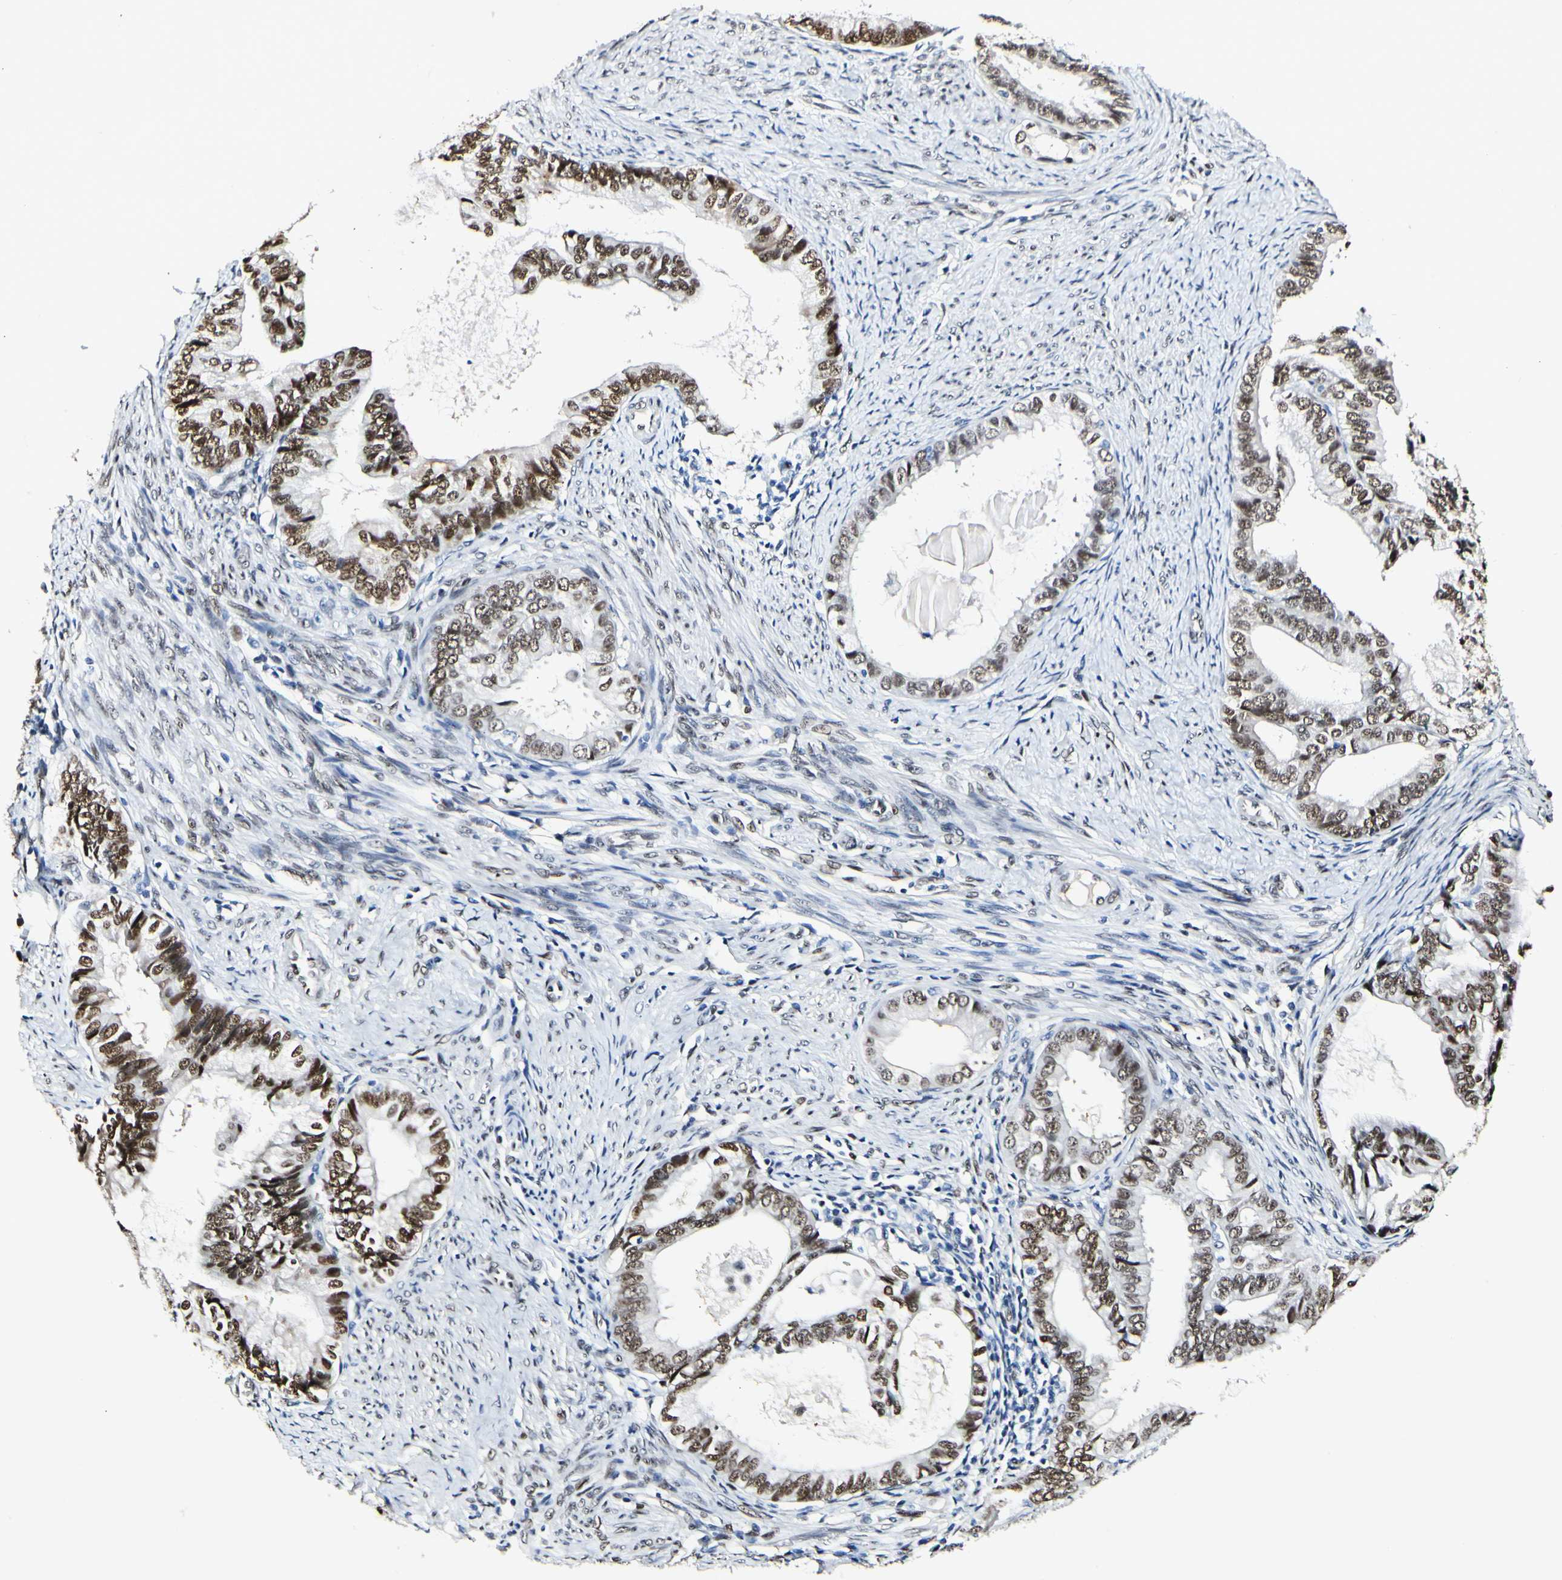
{"staining": {"intensity": "moderate", "quantity": ">75%", "location": "nuclear"}, "tissue": "endometrial cancer", "cell_type": "Tumor cells", "image_type": "cancer", "snomed": [{"axis": "morphology", "description": "Adenocarcinoma, NOS"}, {"axis": "topography", "description": "Endometrium"}], "caption": "IHC photomicrograph of neoplastic tissue: human endometrial adenocarcinoma stained using immunohistochemistry exhibits medium levels of moderate protein expression localized specifically in the nuclear of tumor cells, appearing as a nuclear brown color.", "gene": "NFIA", "patient": {"sex": "female", "age": 86}}